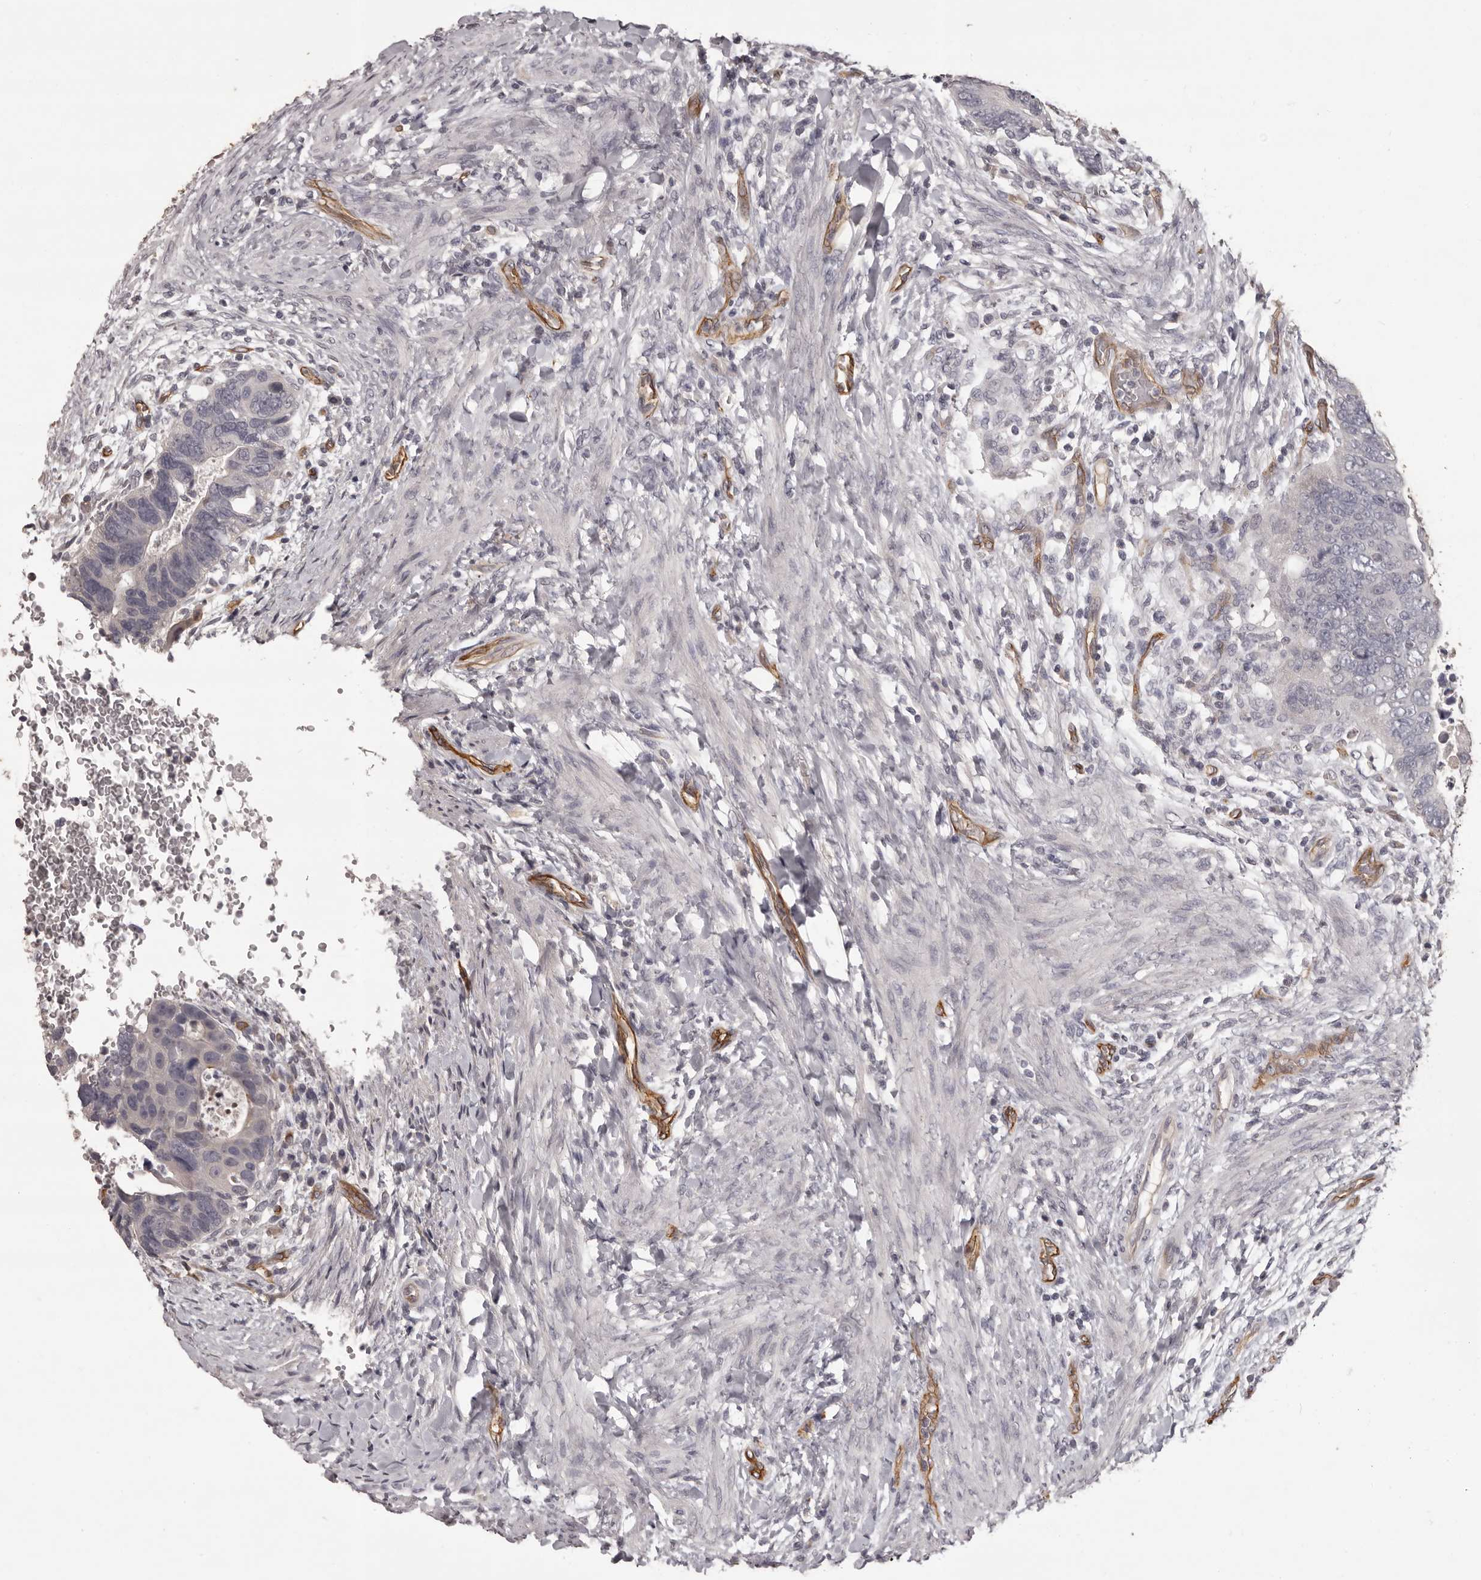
{"staining": {"intensity": "negative", "quantity": "none", "location": "none"}, "tissue": "colorectal cancer", "cell_type": "Tumor cells", "image_type": "cancer", "snomed": [{"axis": "morphology", "description": "Adenocarcinoma, NOS"}, {"axis": "topography", "description": "Rectum"}], "caption": "Colorectal cancer (adenocarcinoma) was stained to show a protein in brown. There is no significant positivity in tumor cells.", "gene": "GPR78", "patient": {"sex": "male", "age": 59}}